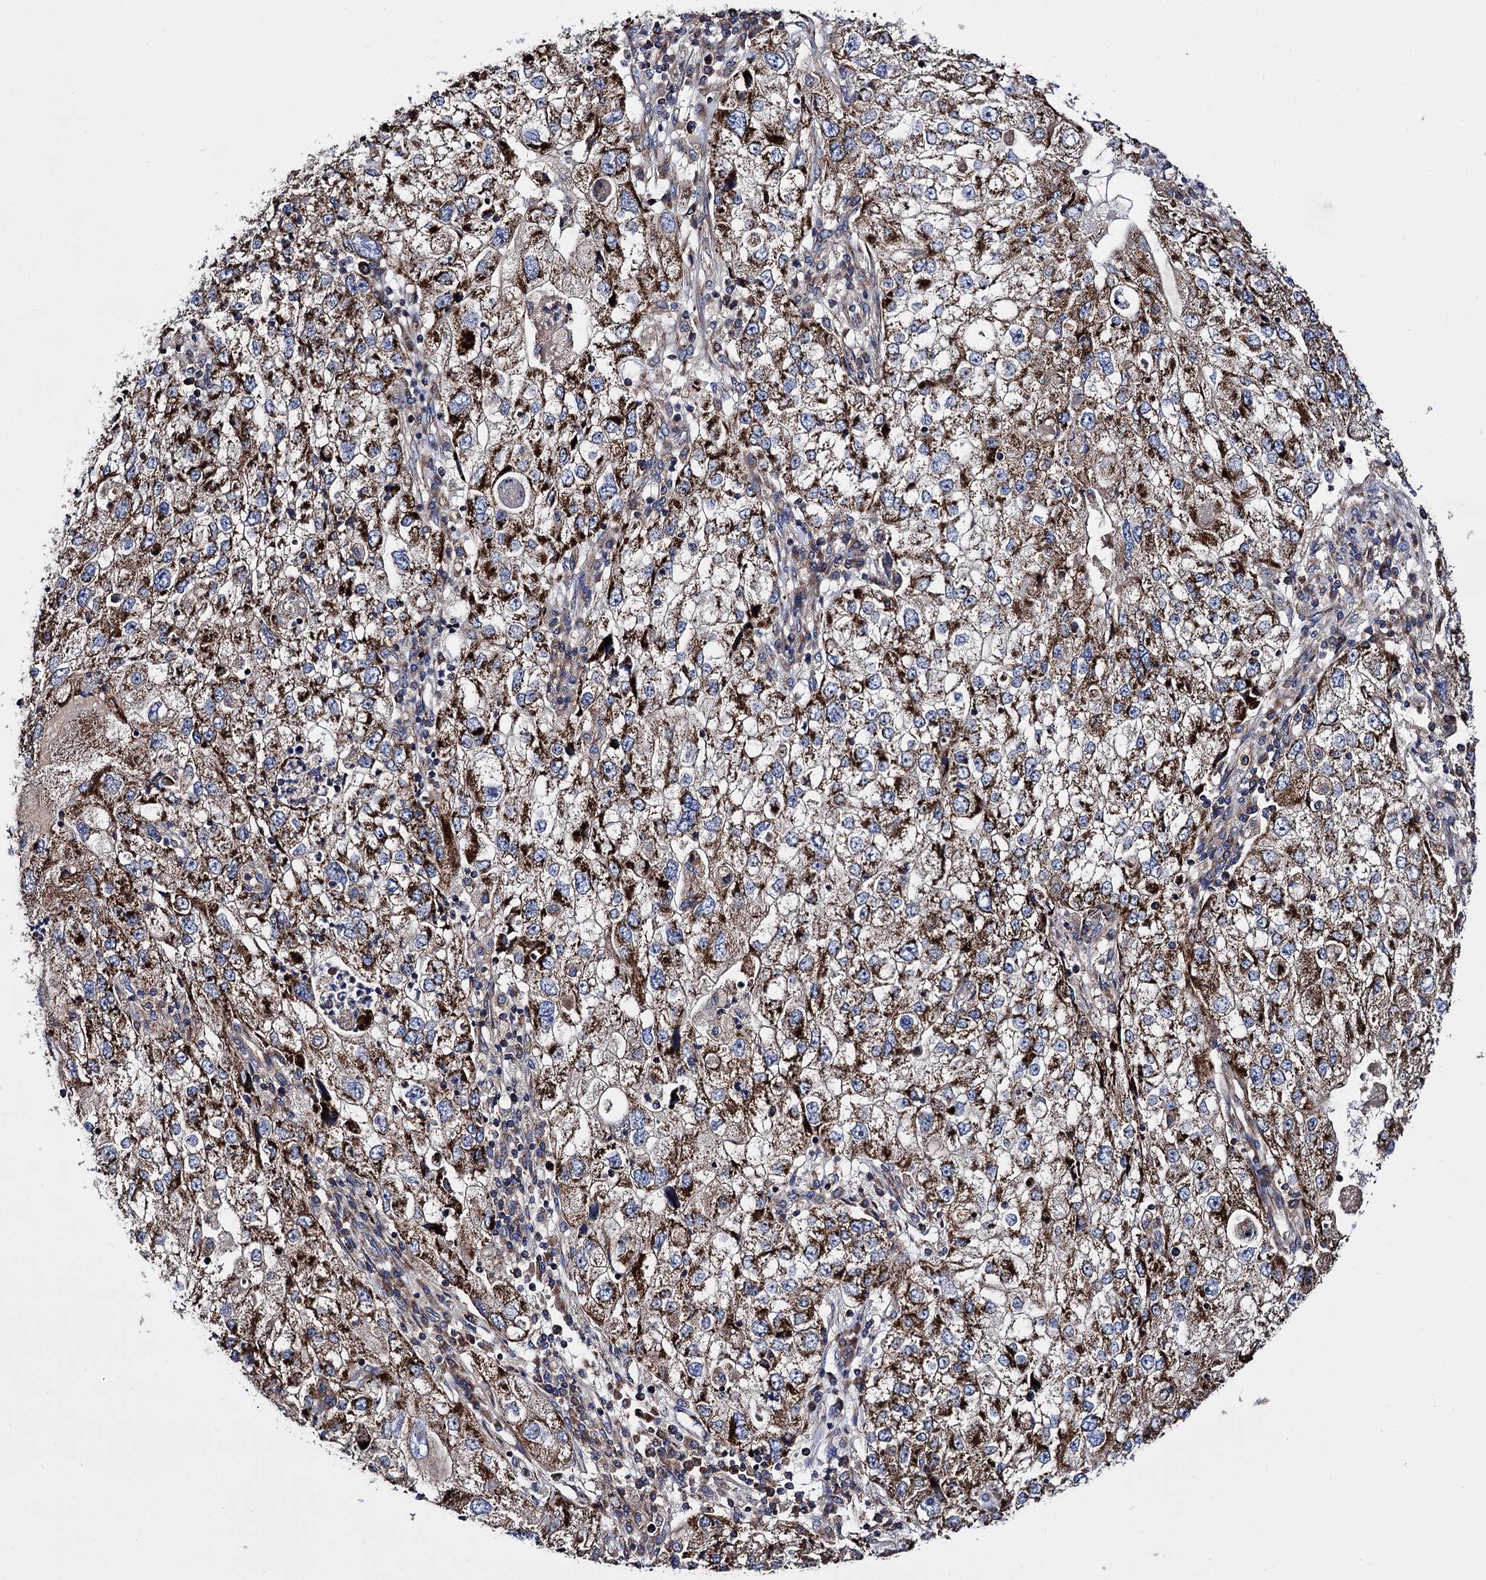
{"staining": {"intensity": "strong", "quantity": ">75%", "location": "cytoplasmic/membranous"}, "tissue": "endometrial cancer", "cell_type": "Tumor cells", "image_type": "cancer", "snomed": [{"axis": "morphology", "description": "Adenocarcinoma, NOS"}, {"axis": "topography", "description": "Endometrium"}], "caption": "Endometrial cancer stained with a brown dye displays strong cytoplasmic/membranous positive staining in approximately >75% of tumor cells.", "gene": "IQCH", "patient": {"sex": "female", "age": 49}}